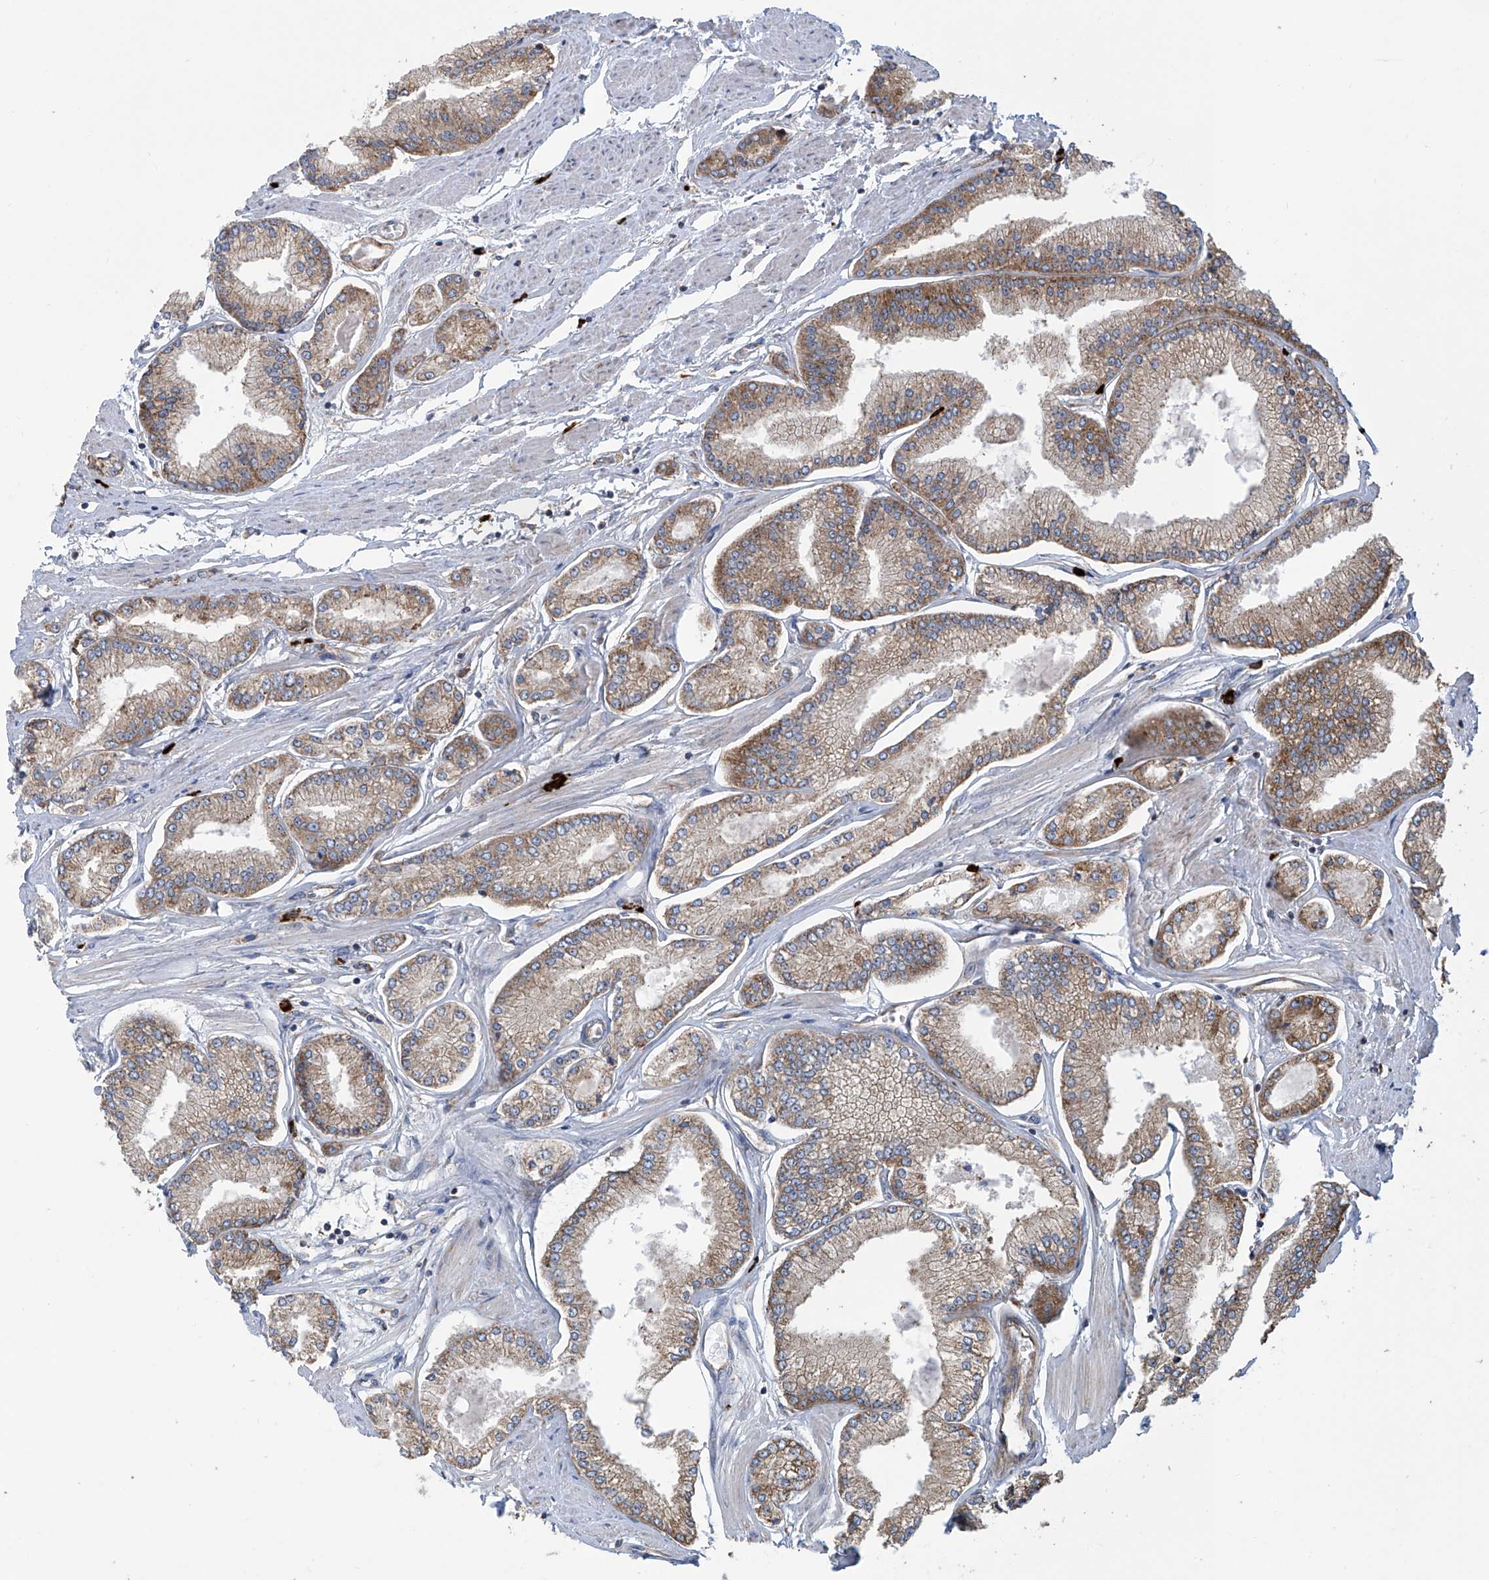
{"staining": {"intensity": "moderate", "quantity": ">75%", "location": "cytoplasmic/membranous"}, "tissue": "prostate cancer", "cell_type": "Tumor cells", "image_type": "cancer", "snomed": [{"axis": "morphology", "description": "Adenocarcinoma, Low grade"}, {"axis": "topography", "description": "Prostate"}], "caption": "The micrograph displays immunohistochemical staining of prostate adenocarcinoma (low-grade). There is moderate cytoplasmic/membranous expression is seen in approximately >75% of tumor cells.", "gene": "SENP2", "patient": {"sex": "male", "age": 52}}